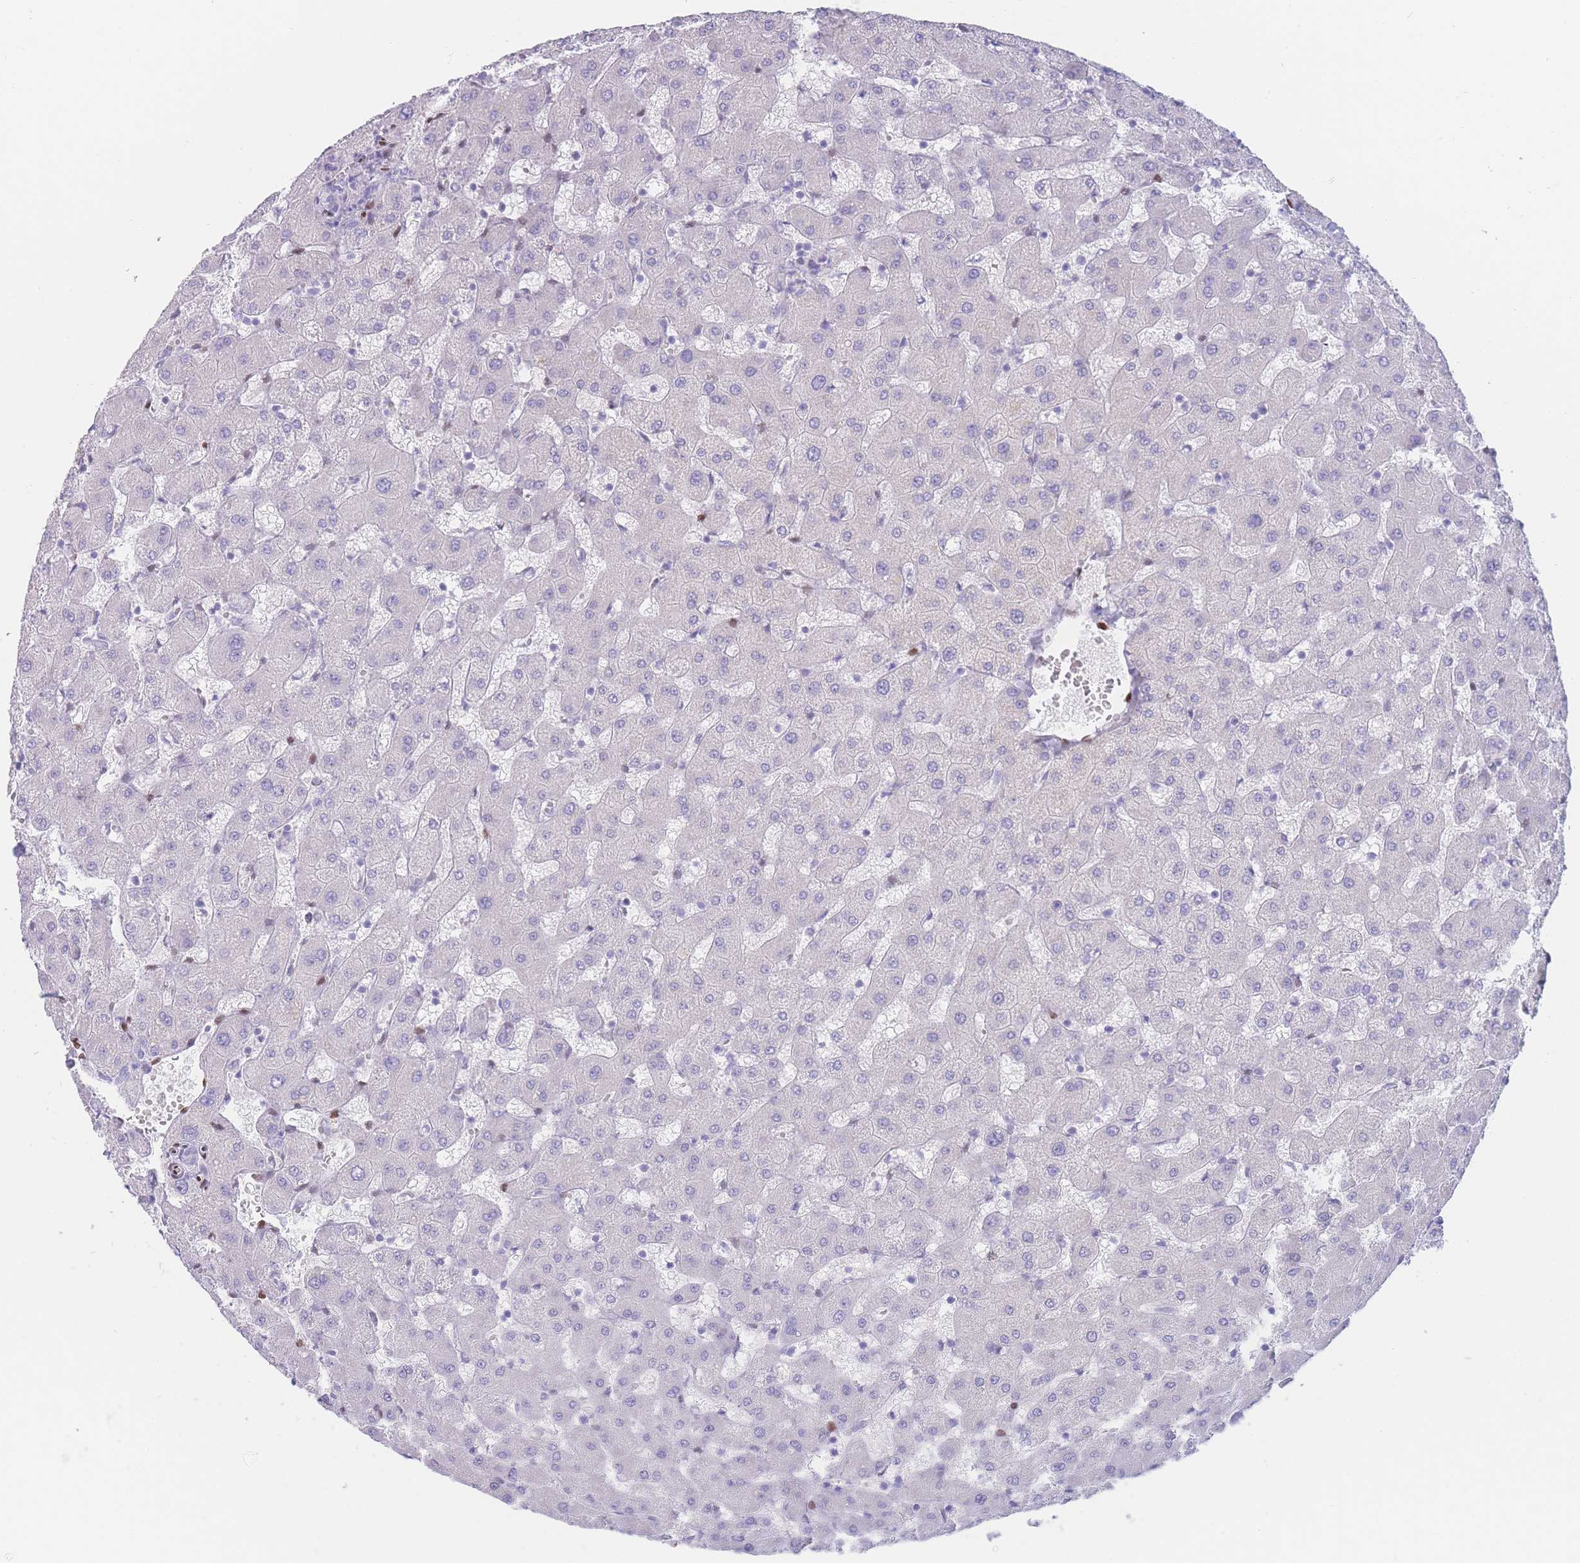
{"staining": {"intensity": "negative", "quantity": "none", "location": "none"}, "tissue": "liver", "cell_type": "Cholangiocytes", "image_type": "normal", "snomed": [{"axis": "morphology", "description": "Normal tissue, NOS"}, {"axis": "topography", "description": "Liver"}], "caption": "Human liver stained for a protein using immunohistochemistry (IHC) exhibits no expression in cholangiocytes.", "gene": "PSMB5", "patient": {"sex": "female", "age": 63}}